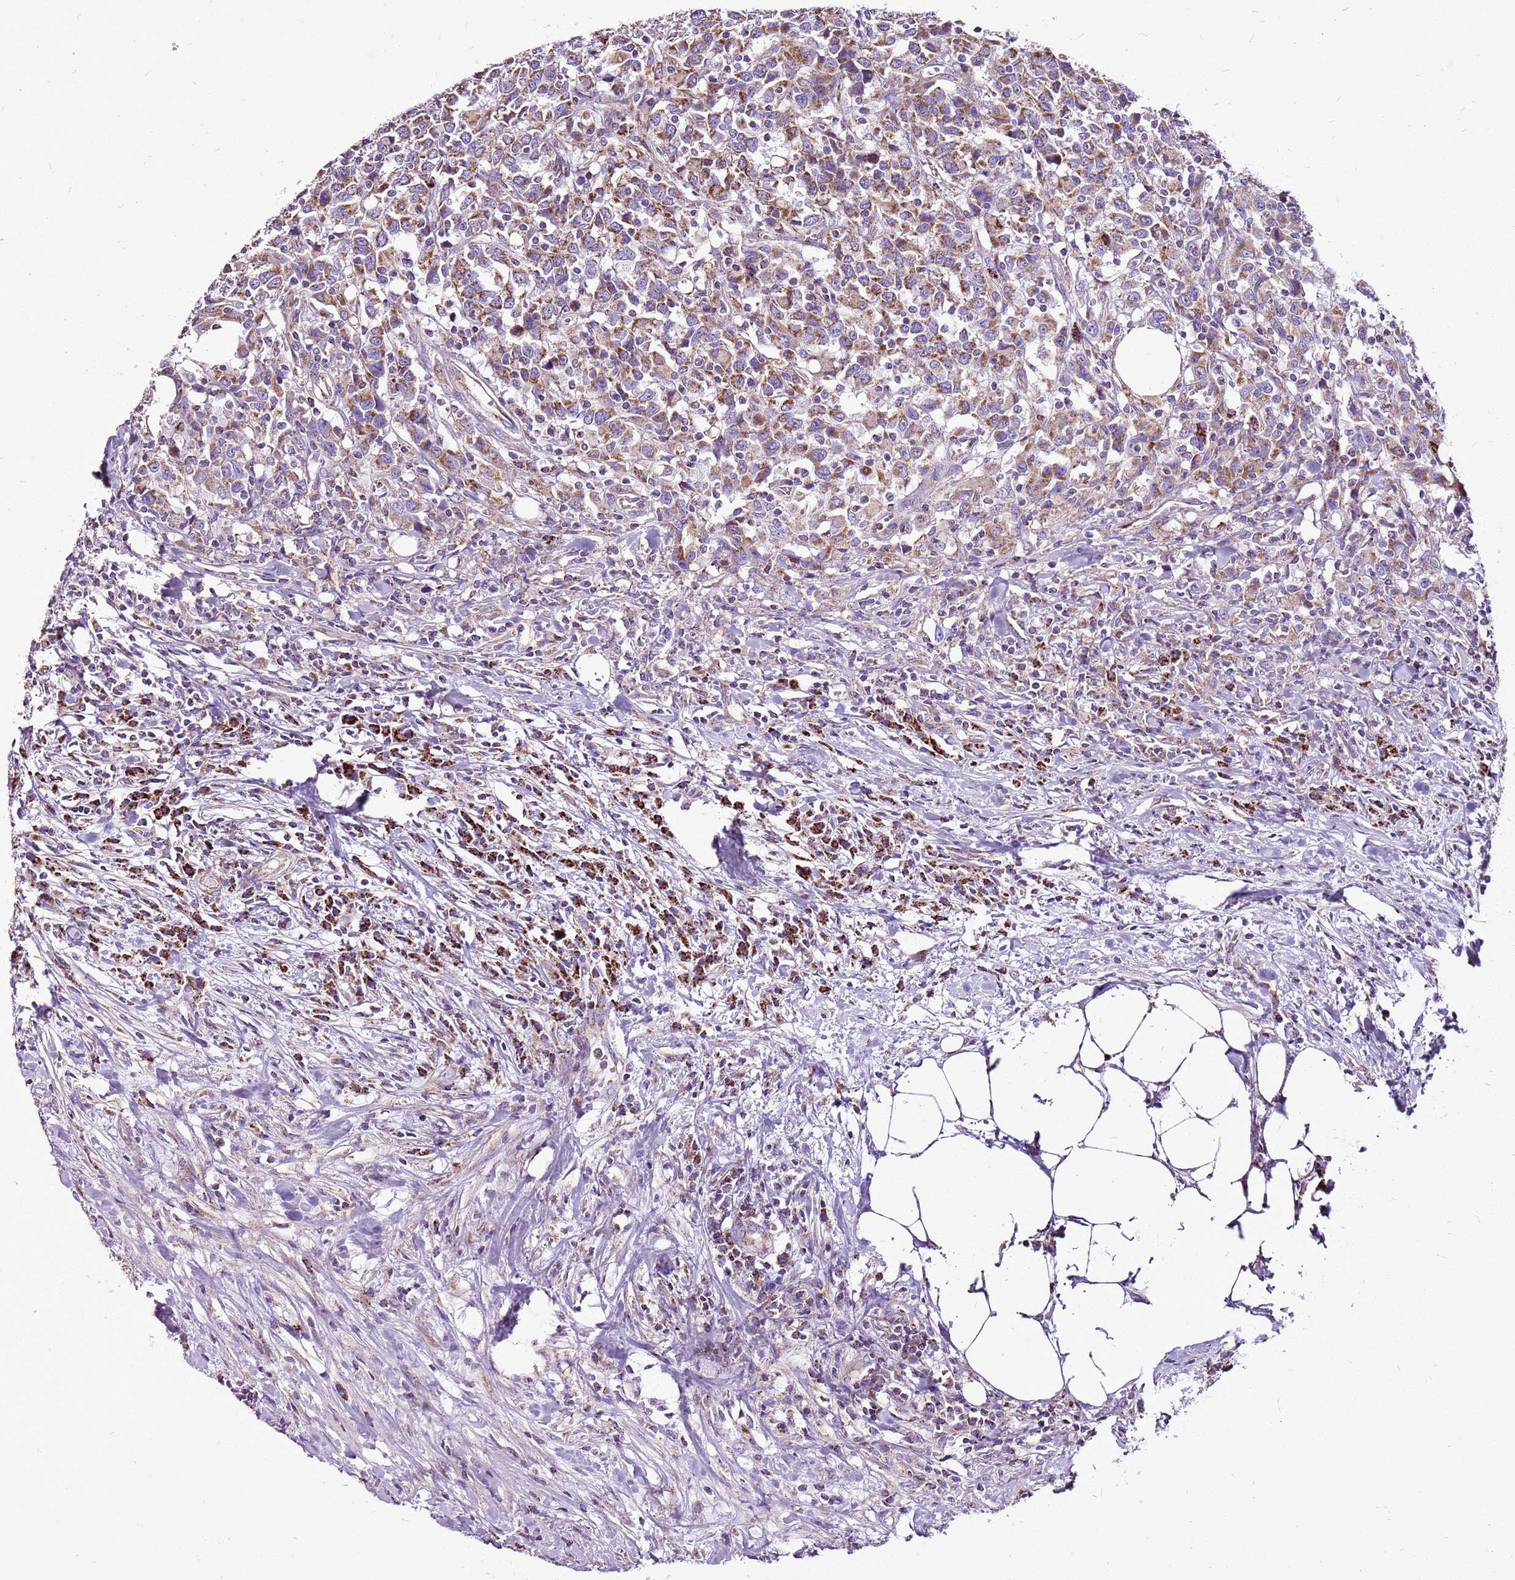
{"staining": {"intensity": "moderate", "quantity": ">75%", "location": "cytoplasmic/membranous"}, "tissue": "urothelial cancer", "cell_type": "Tumor cells", "image_type": "cancer", "snomed": [{"axis": "morphology", "description": "Urothelial carcinoma, High grade"}, {"axis": "topography", "description": "Urinary bladder"}], "caption": "Brown immunohistochemical staining in human urothelial cancer displays moderate cytoplasmic/membranous positivity in about >75% of tumor cells.", "gene": "GCDH", "patient": {"sex": "male", "age": 61}}